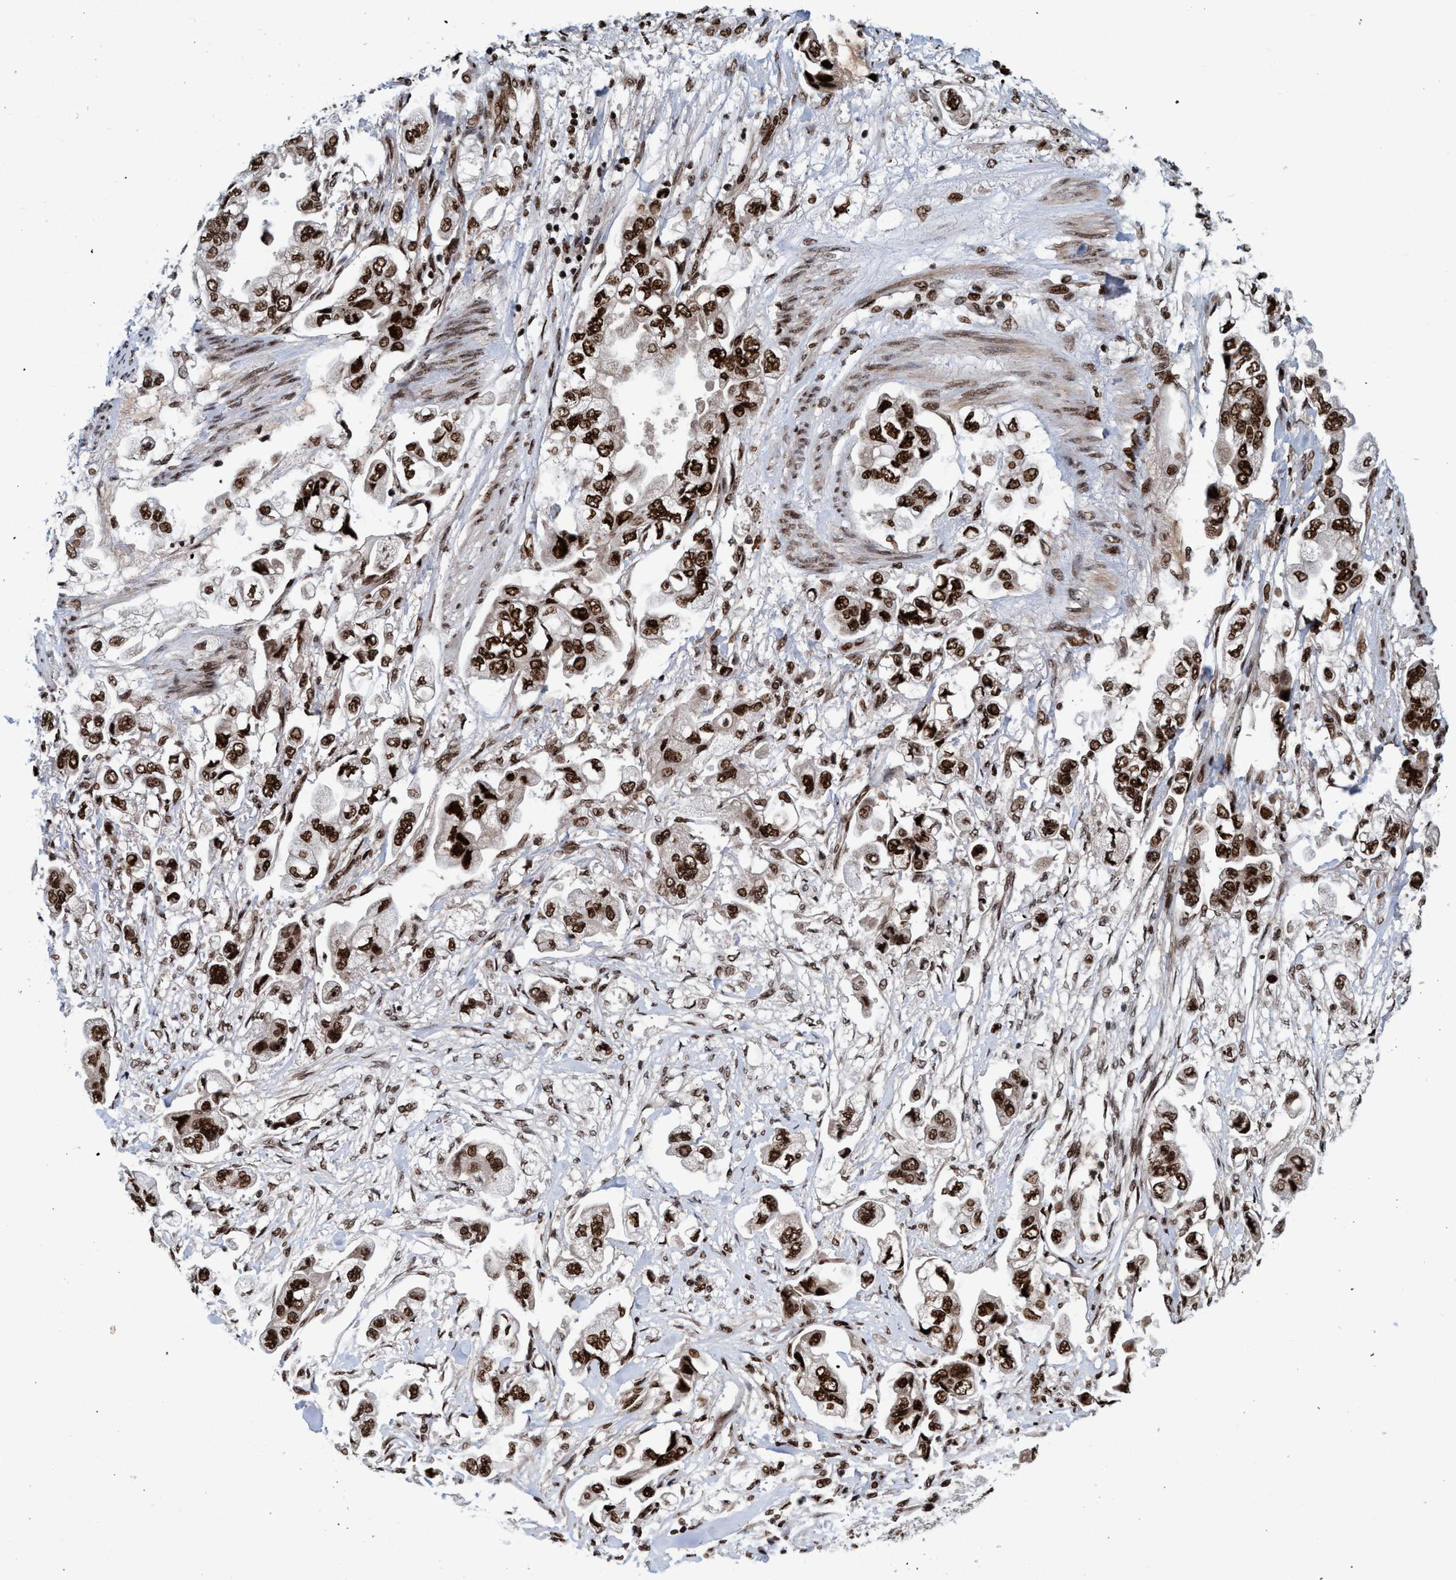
{"staining": {"intensity": "strong", "quantity": ">75%", "location": "nuclear"}, "tissue": "stomach cancer", "cell_type": "Tumor cells", "image_type": "cancer", "snomed": [{"axis": "morphology", "description": "Adenocarcinoma, NOS"}, {"axis": "topography", "description": "Stomach"}], "caption": "Immunohistochemical staining of stomach cancer (adenocarcinoma) displays high levels of strong nuclear positivity in about >75% of tumor cells.", "gene": "TOPBP1", "patient": {"sex": "male", "age": 62}}